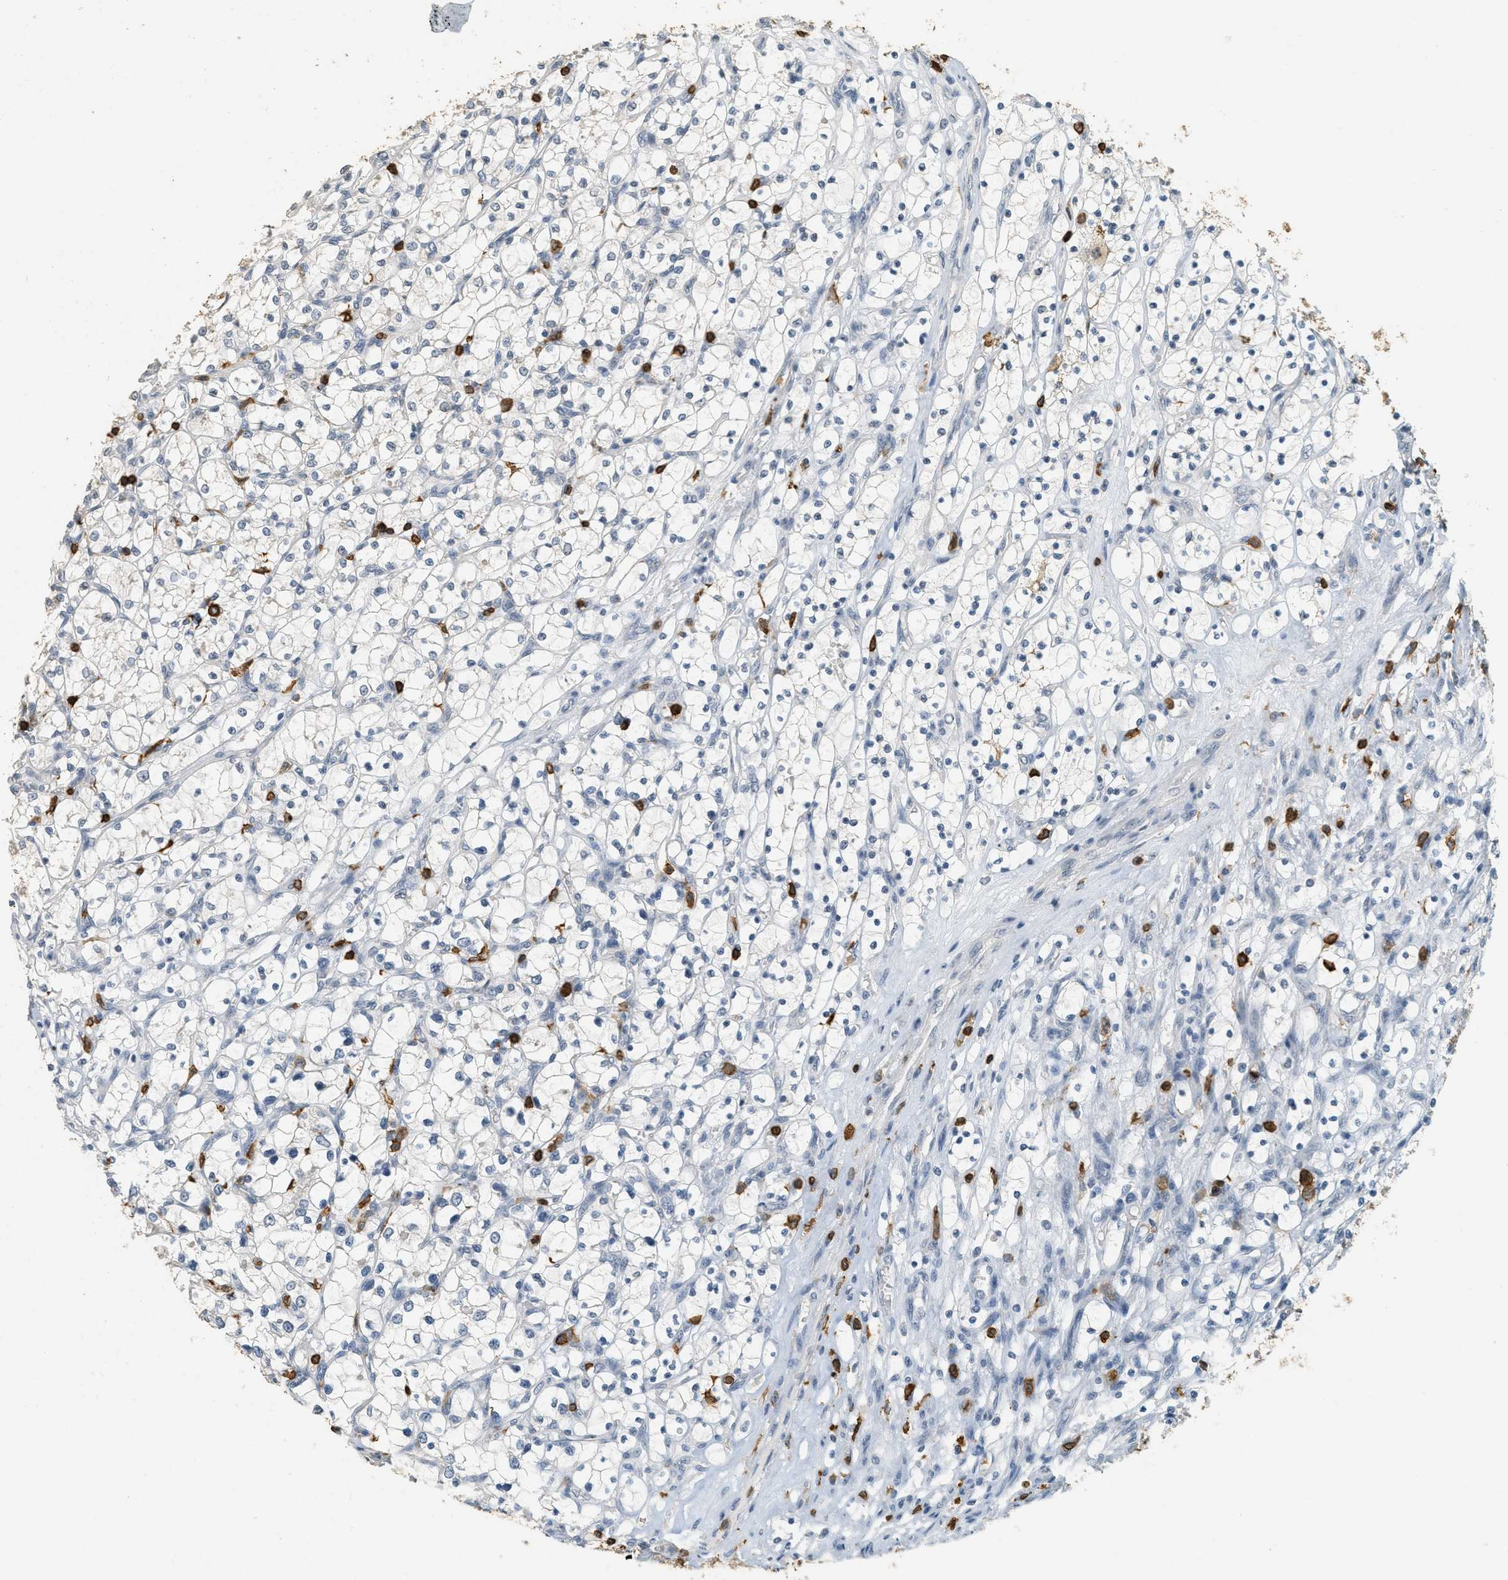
{"staining": {"intensity": "negative", "quantity": "none", "location": "none"}, "tissue": "renal cancer", "cell_type": "Tumor cells", "image_type": "cancer", "snomed": [{"axis": "morphology", "description": "Adenocarcinoma, NOS"}, {"axis": "topography", "description": "Kidney"}], "caption": "Immunohistochemistry (IHC) of human adenocarcinoma (renal) reveals no expression in tumor cells. The staining is performed using DAB brown chromogen with nuclei counter-stained in using hematoxylin.", "gene": "LSP1", "patient": {"sex": "female", "age": 69}}